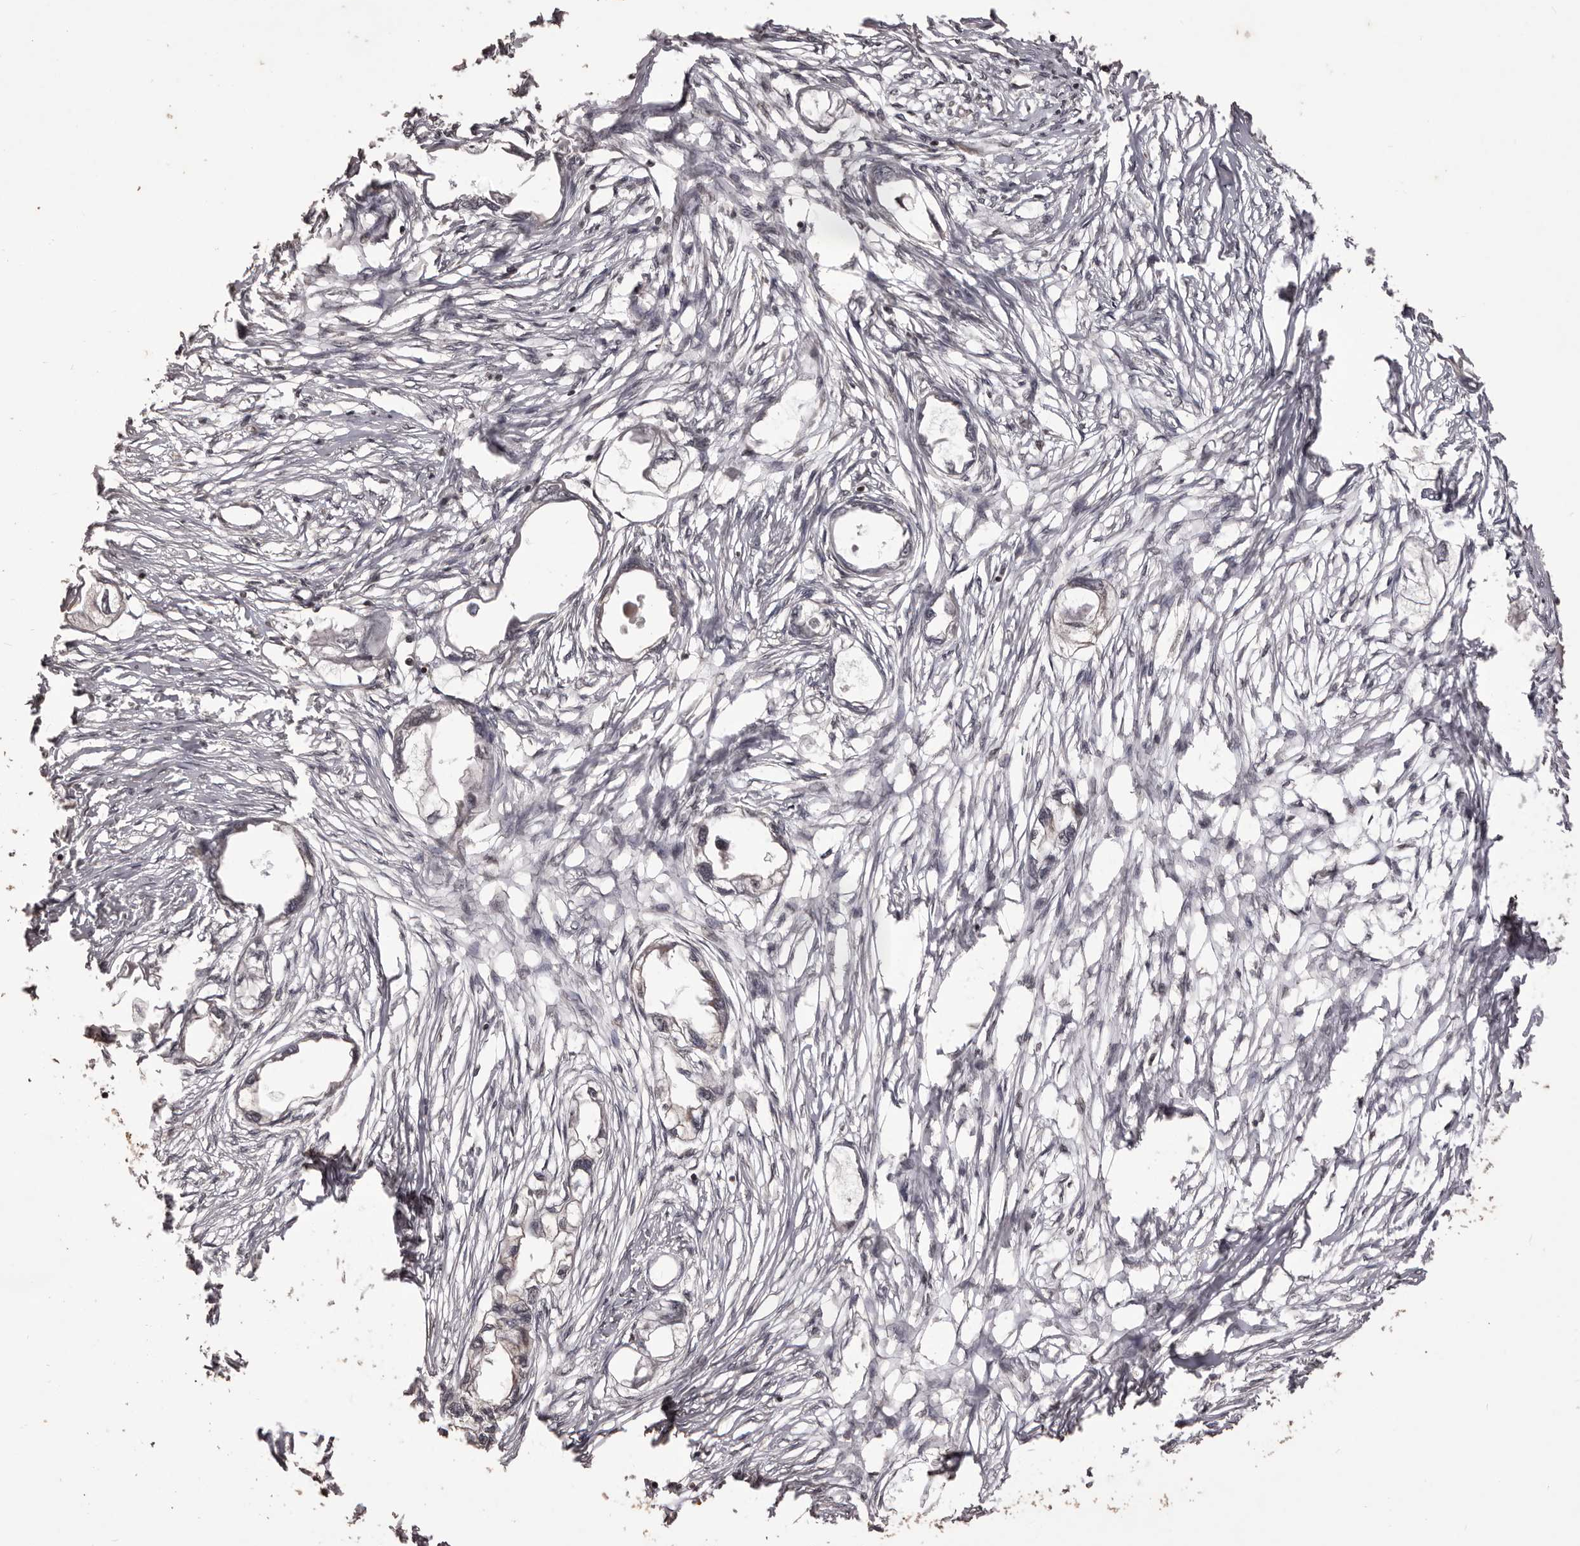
{"staining": {"intensity": "negative", "quantity": "none", "location": "none"}, "tissue": "endometrial cancer", "cell_type": "Tumor cells", "image_type": "cancer", "snomed": [{"axis": "morphology", "description": "Adenocarcinoma, NOS"}, {"axis": "morphology", "description": "Adenocarcinoma, metastatic, NOS"}, {"axis": "topography", "description": "Adipose tissue"}, {"axis": "topography", "description": "Endometrium"}], "caption": "This is an IHC histopathology image of adenocarcinoma (endometrial). There is no staining in tumor cells.", "gene": "QRSL1", "patient": {"sex": "female", "age": 67}}